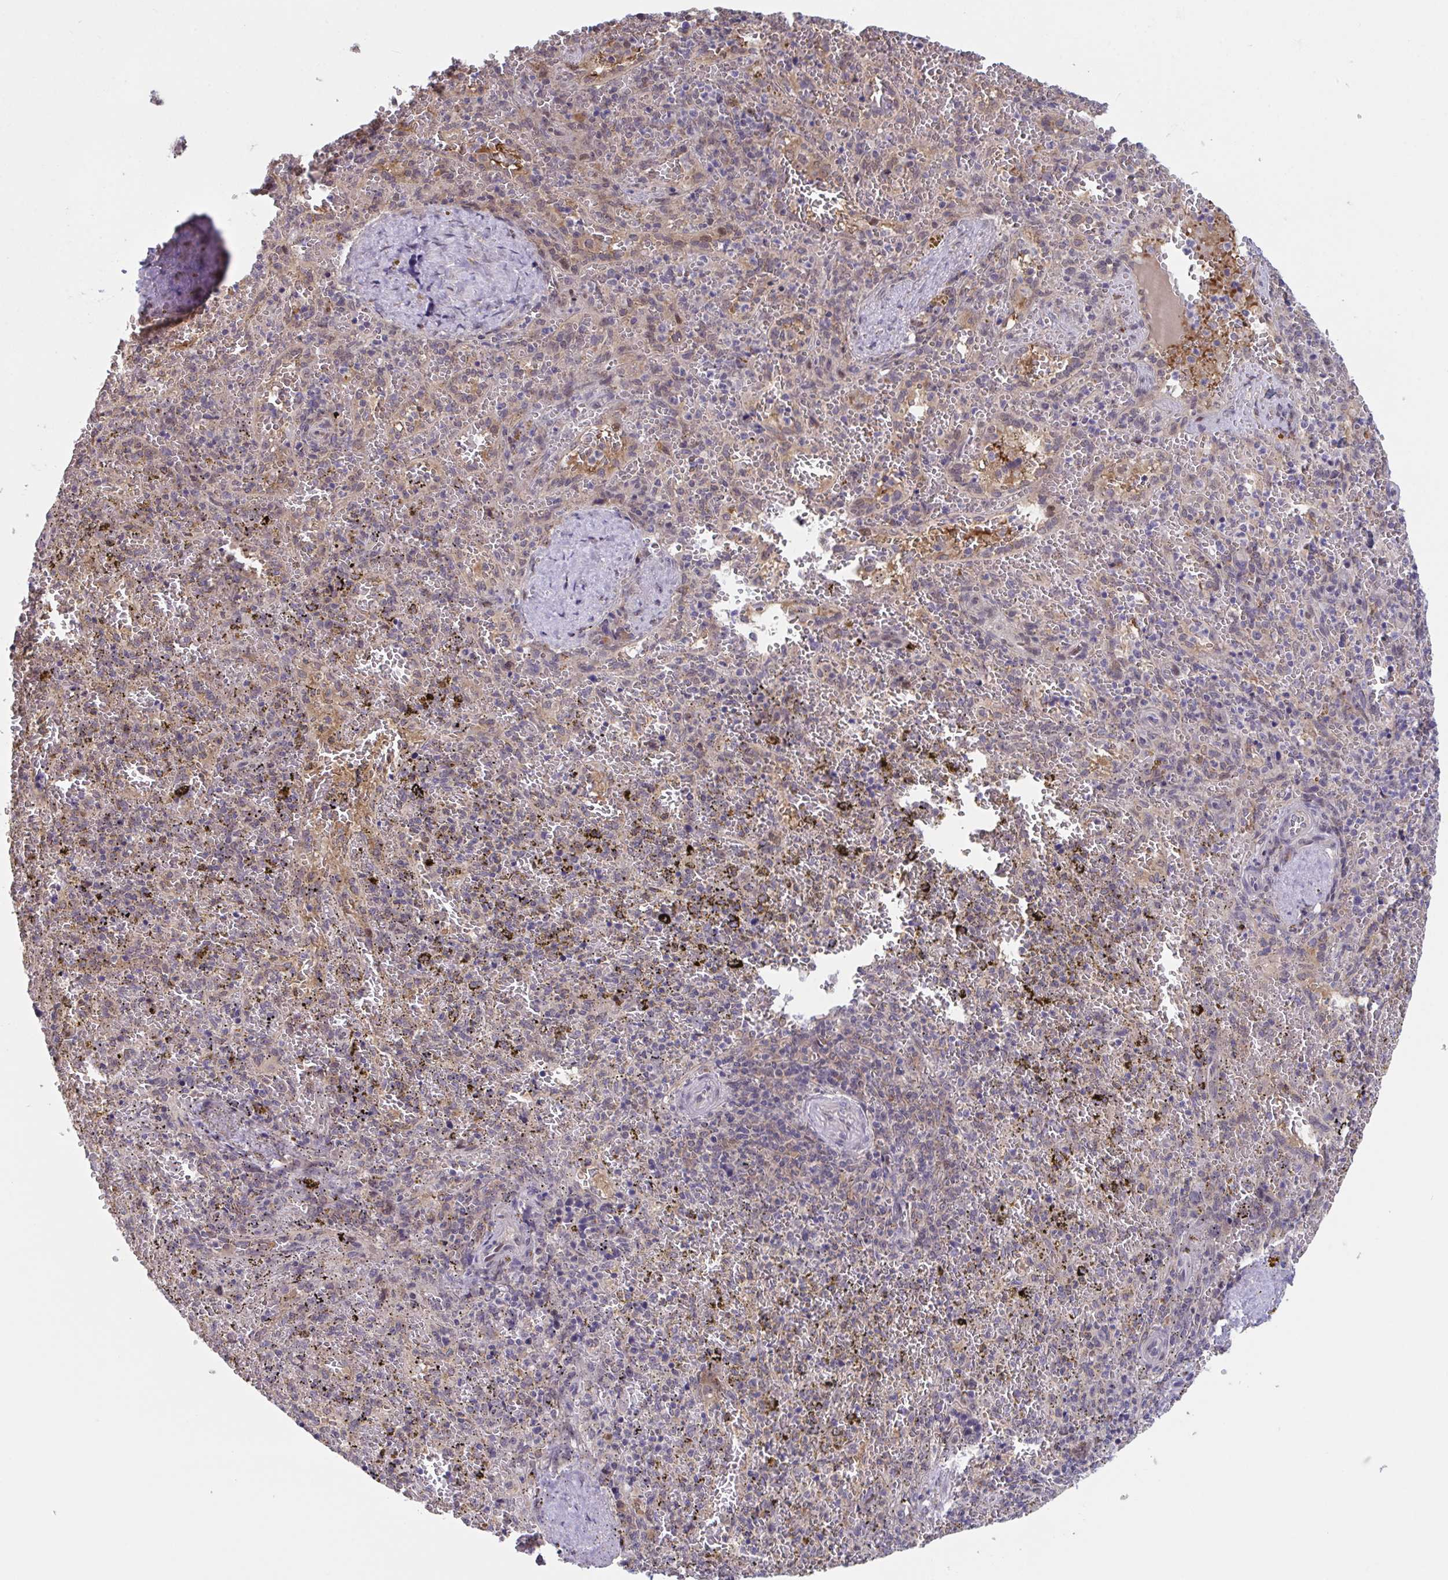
{"staining": {"intensity": "negative", "quantity": "none", "location": "none"}, "tissue": "spleen", "cell_type": "Cells in red pulp", "image_type": "normal", "snomed": [{"axis": "morphology", "description": "Normal tissue, NOS"}, {"axis": "topography", "description": "Spleen"}], "caption": "This is a histopathology image of immunohistochemistry staining of unremarkable spleen, which shows no positivity in cells in red pulp. The staining is performed using DAB (3,3'-diaminobenzidine) brown chromogen with nuclei counter-stained in using hematoxylin.", "gene": "RIOK1", "patient": {"sex": "female", "age": 50}}